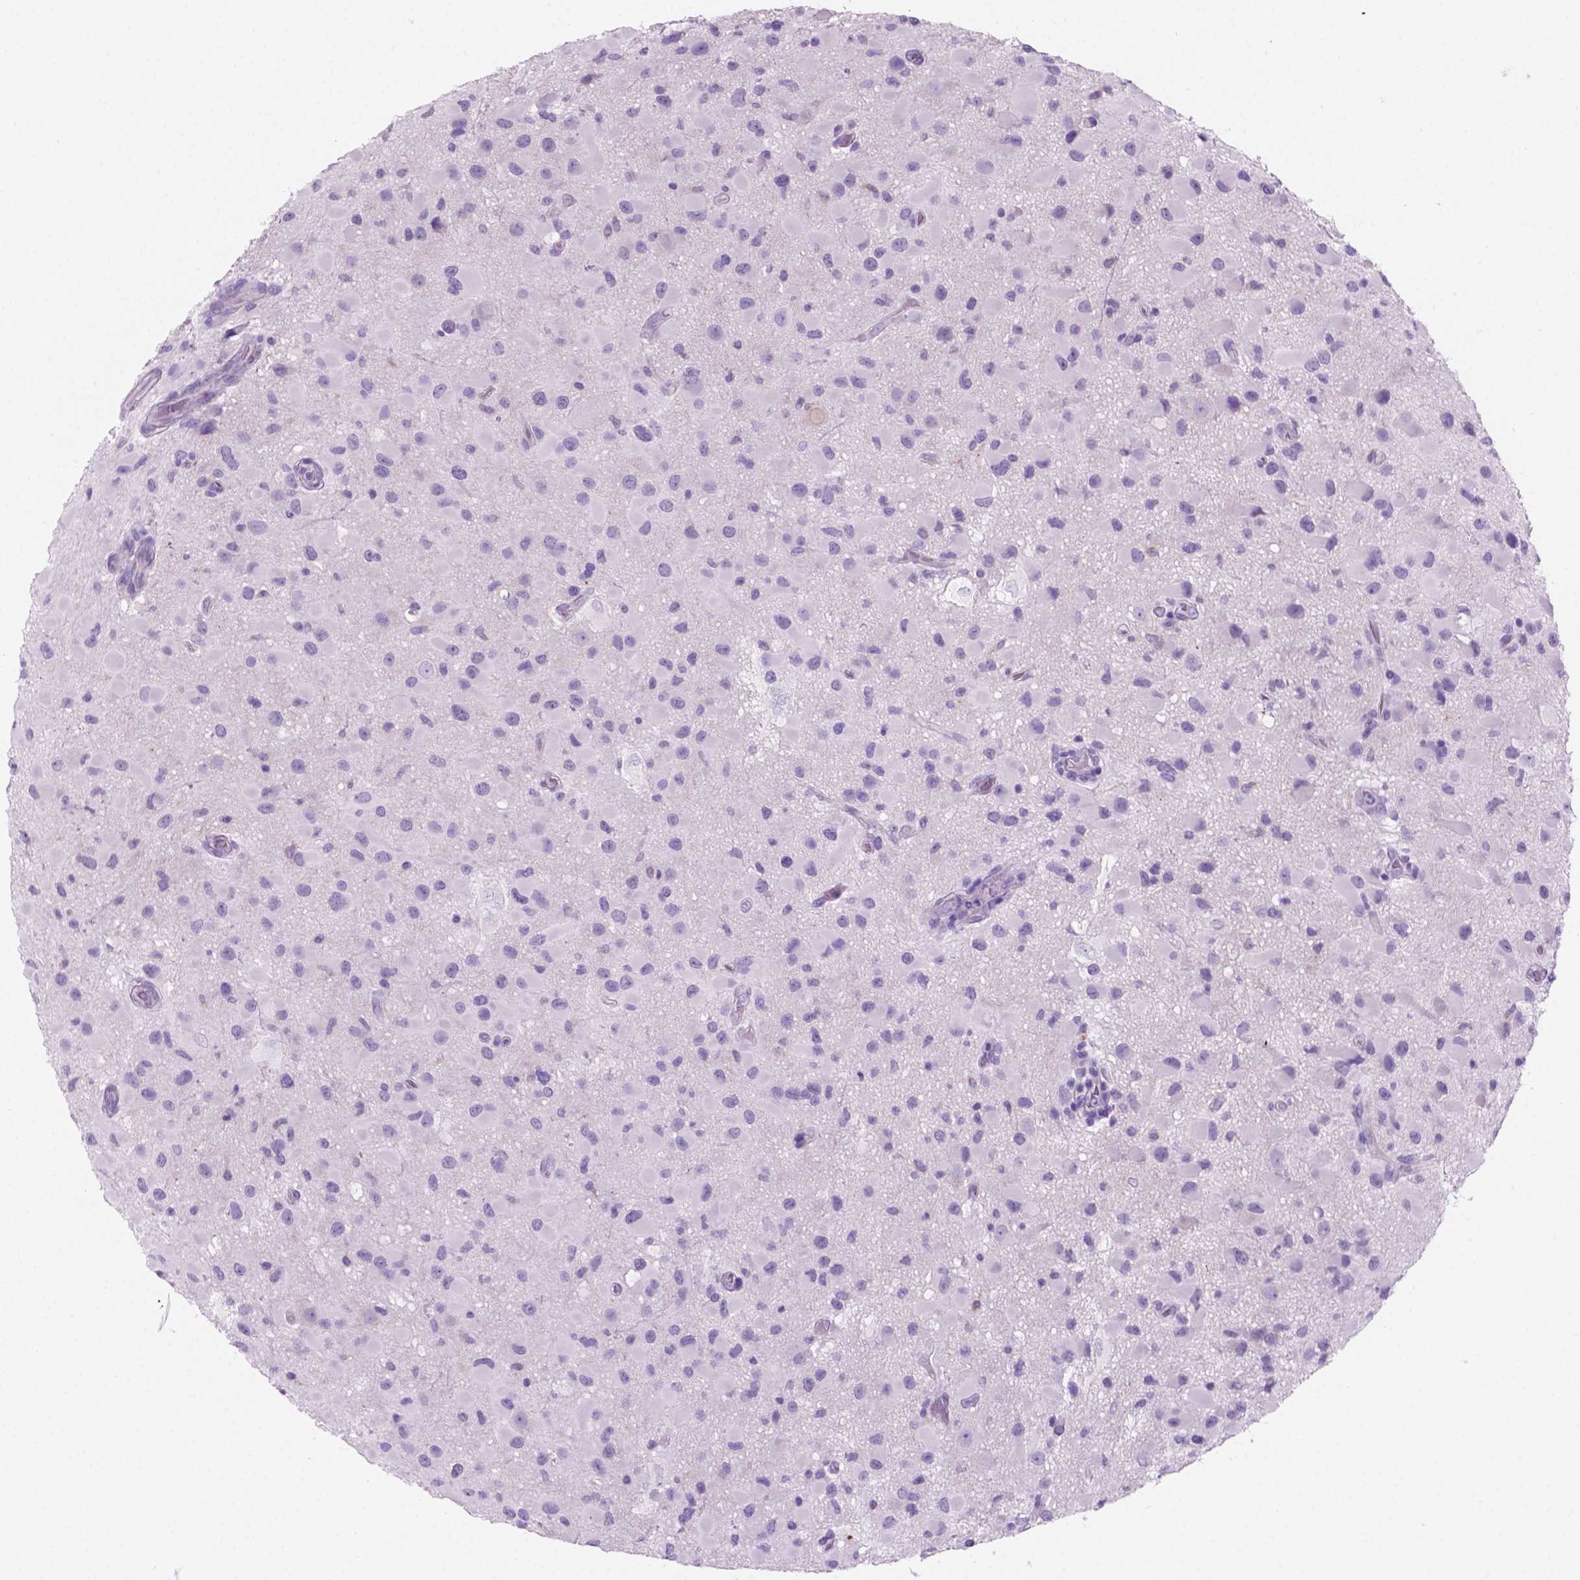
{"staining": {"intensity": "negative", "quantity": "none", "location": "none"}, "tissue": "glioma", "cell_type": "Tumor cells", "image_type": "cancer", "snomed": [{"axis": "morphology", "description": "Glioma, malignant, Low grade"}, {"axis": "topography", "description": "Brain"}], "caption": "Tumor cells are negative for protein expression in human low-grade glioma (malignant). (Stains: DAB (3,3'-diaminobenzidine) immunohistochemistry with hematoxylin counter stain, Microscopy: brightfield microscopy at high magnification).", "gene": "GRIN2B", "patient": {"sex": "female", "age": 32}}